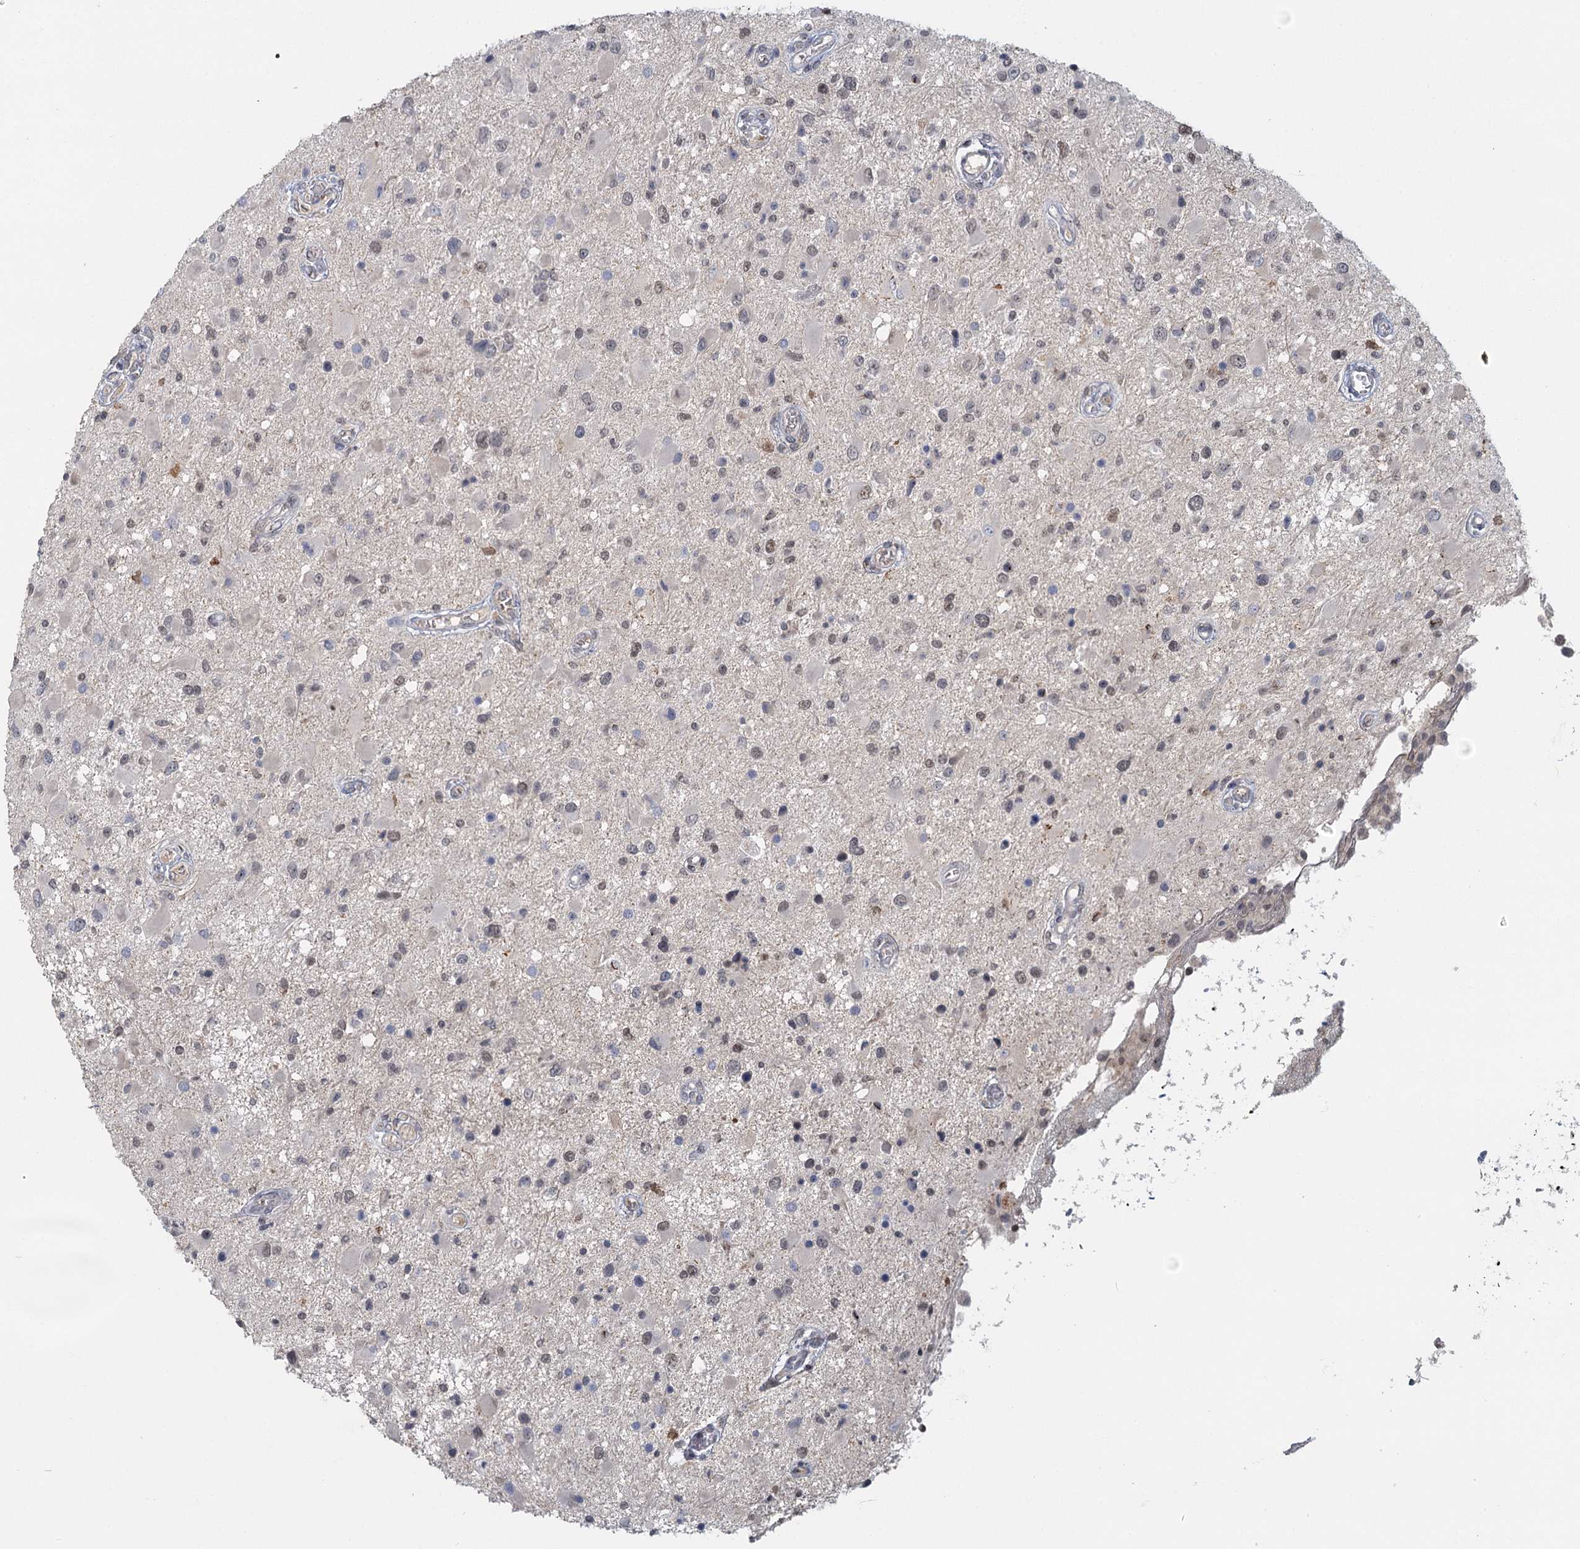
{"staining": {"intensity": "weak", "quantity": "<25%", "location": "nuclear"}, "tissue": "glioma", "cell_type": "Tumor cells", "image_type": "cancer", "snomed": [{"axis": "morphology", "description": "Glioma, malignant, High grade"}, {"axis": "topography", "description": "Brain"}], "caption": "Human malignant high-grade glioma stained for a protein using IHC displays no positivity in tumor cells.", "gene": "GPATCH11", "patient": {"sex": "male", "age": 53}}